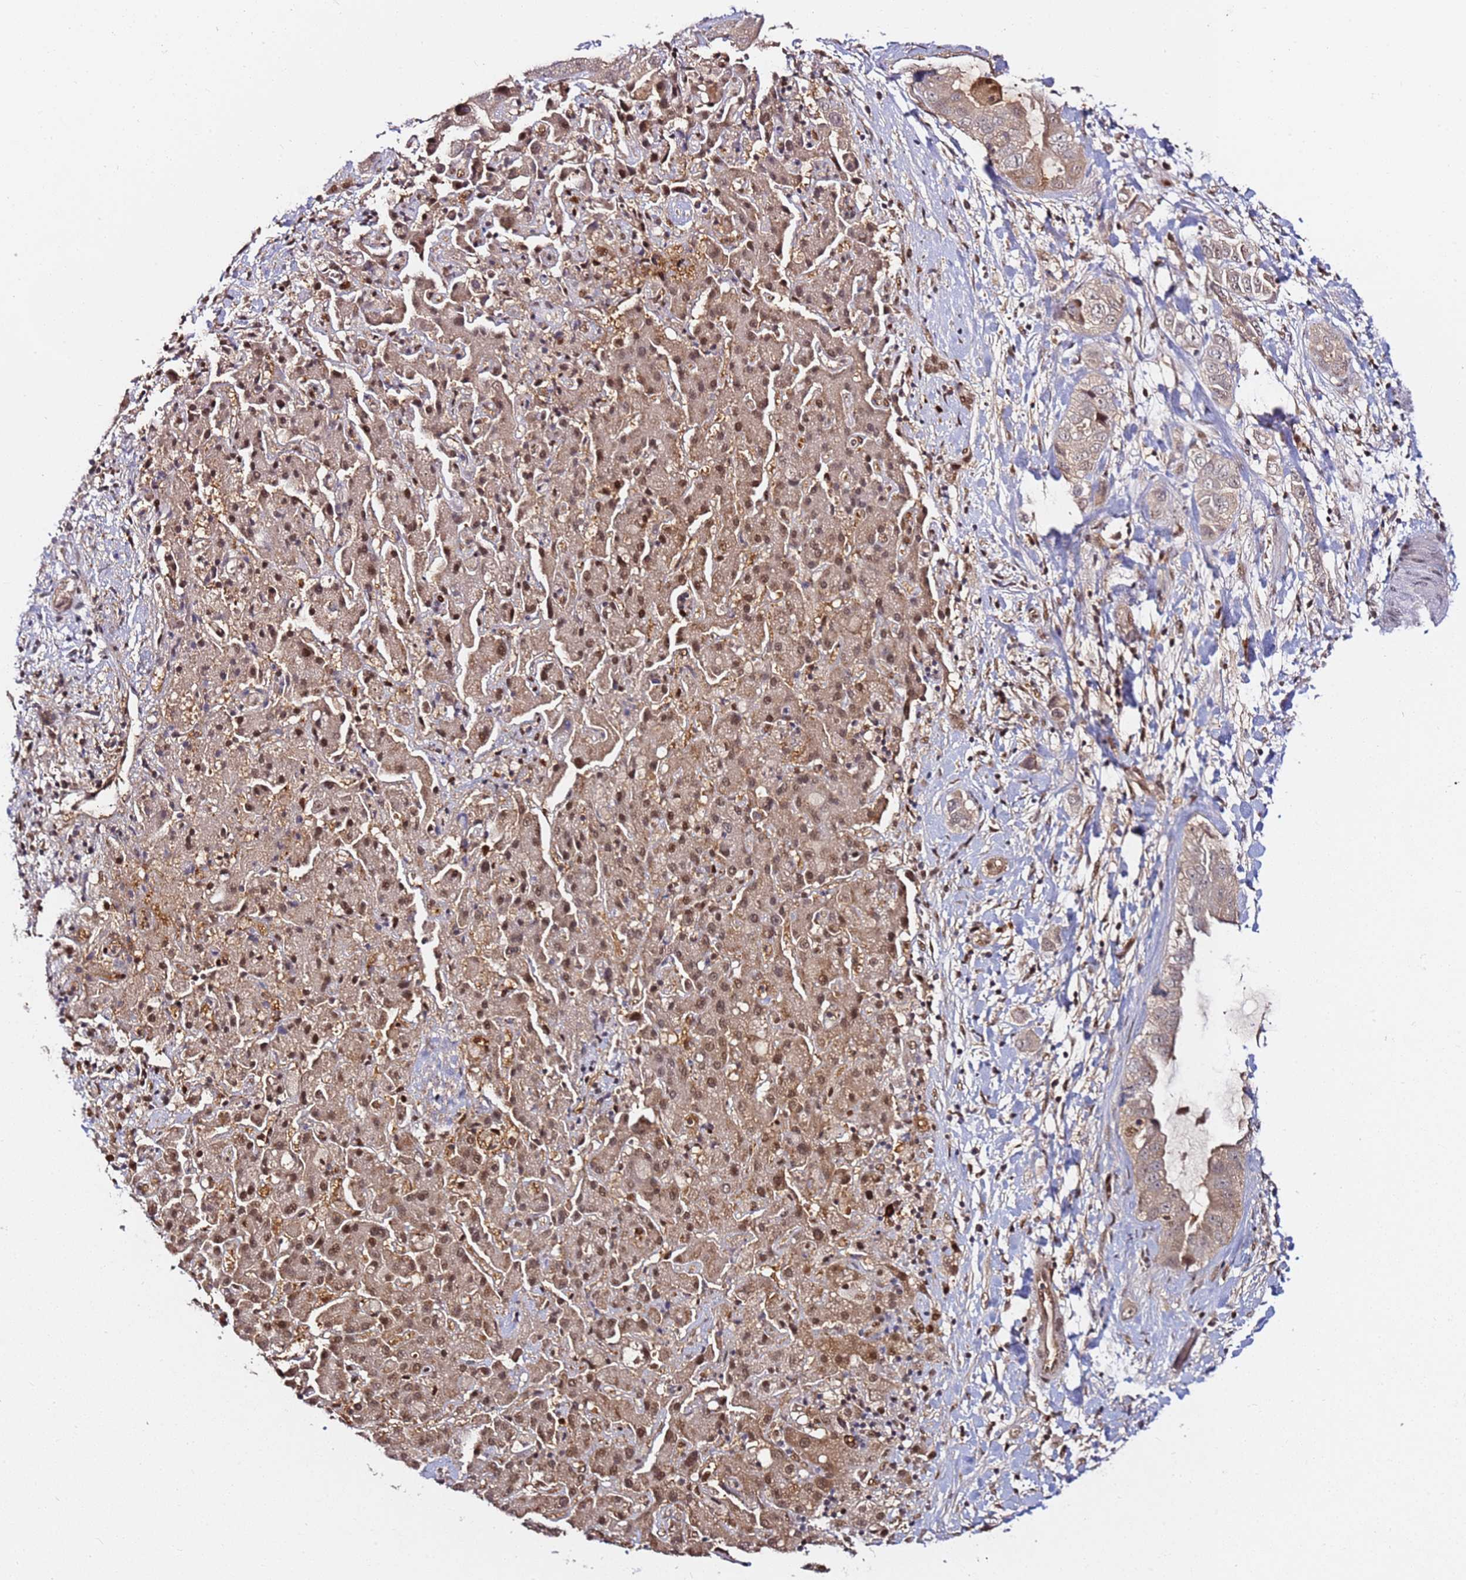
{"staining": {"intensity": "moderate", "quantity": ">75%", "location": "nuclear"}, "tissue": "liver cancer", "cell_type": "Tumor cells", "image_type": "cancer", "snomed": [{"axis": "morphology", "description": "Cholangiocarcinoma"}, {"axis": "topography", "description": "Liver"}], "caption": "Human liver cancer stained with a brown dye displays moderate nuclear positive positivity in about >75% of tumor cells.", "gene": "RGS18", "patient": {"sex": "female", "age": 52}}